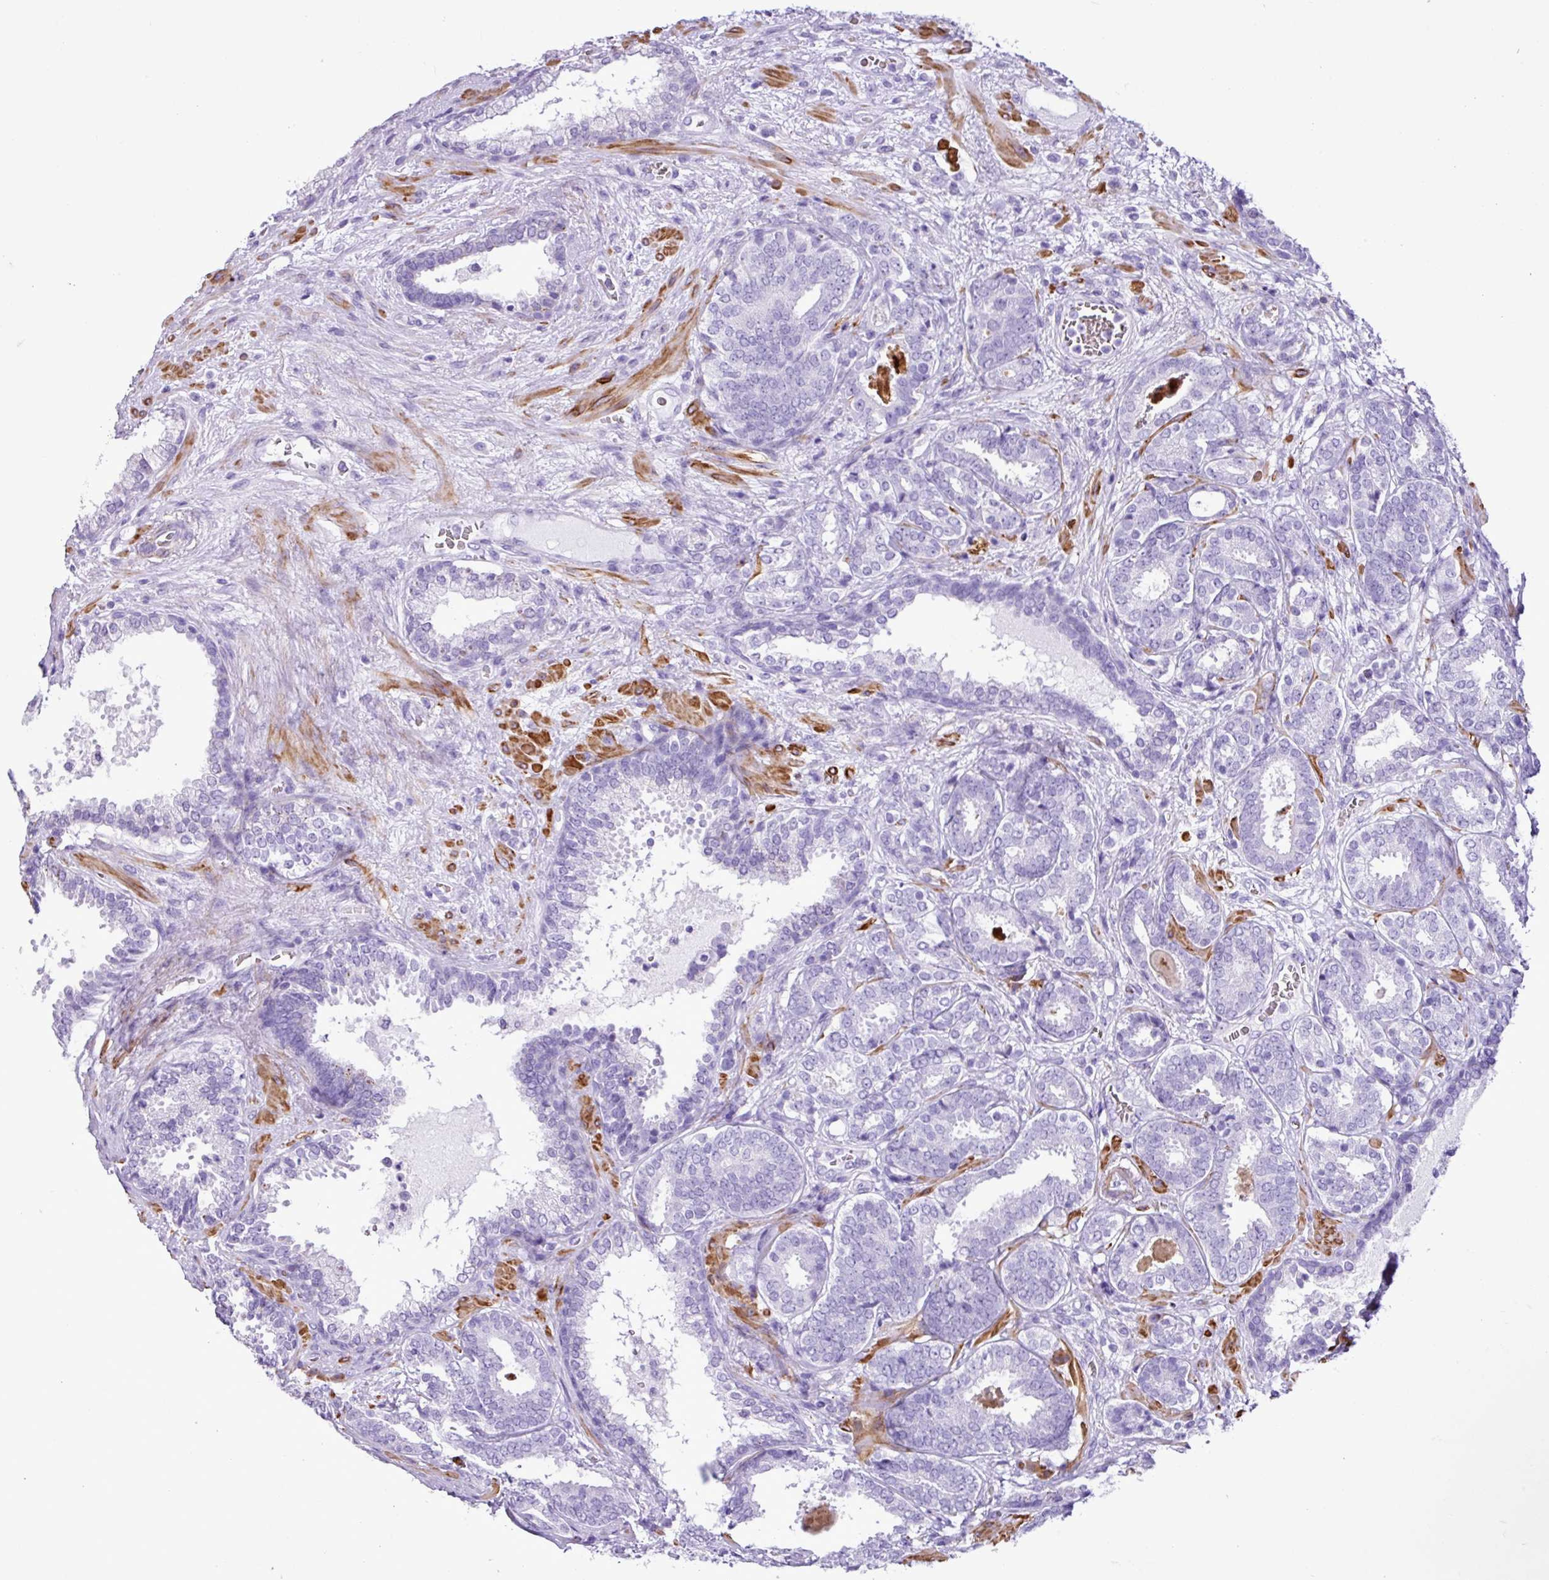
{"staining": {"intensity": "negative", "quantity": "none", "location": "none"}, "tissue": "prostate cancer", "cell_type": "Tumor cells", "image_type": "cancer", "snomed": [{"axis": "morphology", "description": "Adenocarcinoma, High grade"}, {"axis": "topography", "description": "Prostate"}], "caption": "High magnification brightfield microscopy of prostate adenocarcinoma (high-grade) stained with DAB (brown) and counterstained with hematoxylin (blue): tumor cells show no significant expression.", "gene": "ZSCAN5A", "patient": {"sex": "male", "age": 65}}